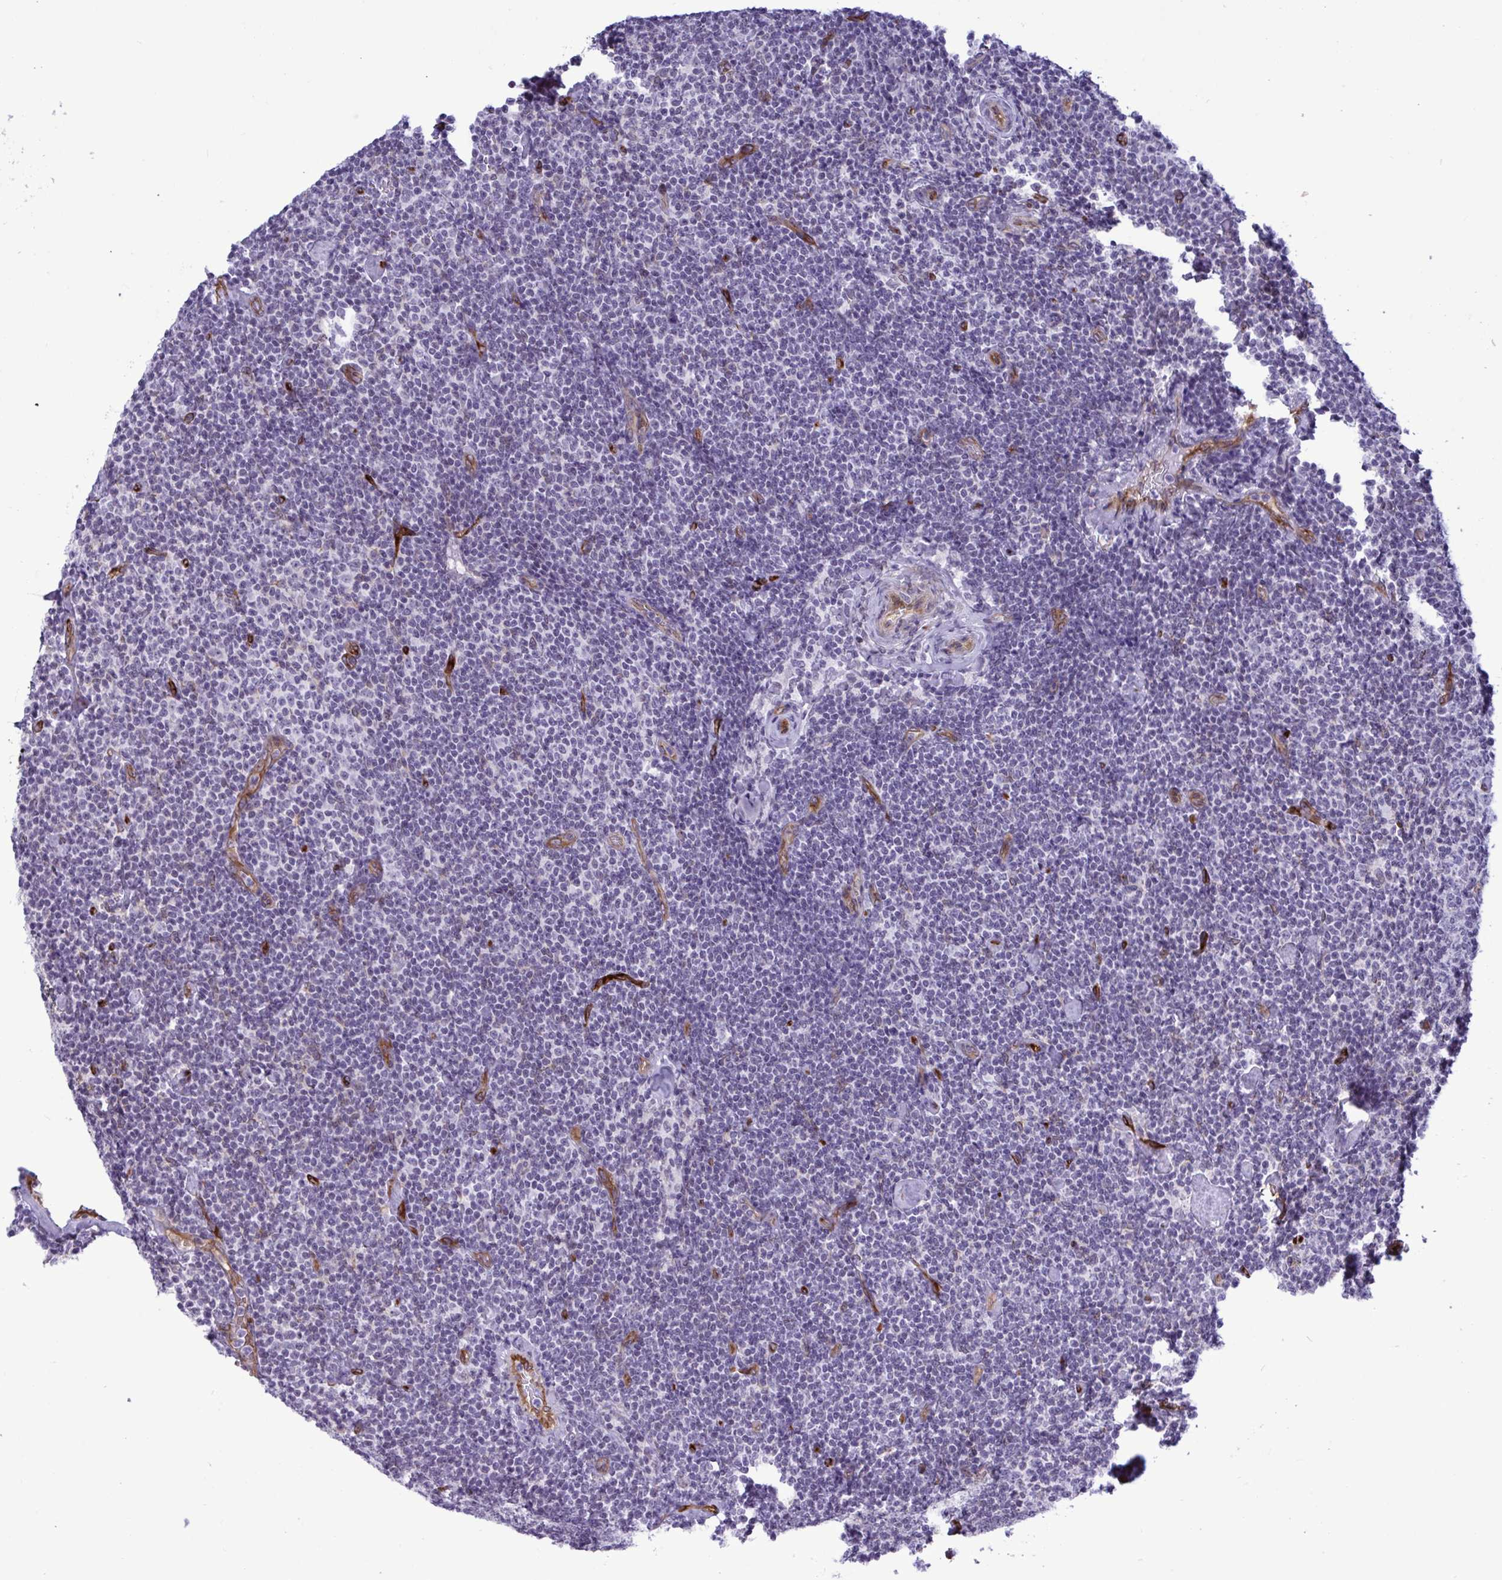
{"staining": {"intensity": "negative", "quantity": "none", "location": "none"}, "tissue": "lymphoma", "cell_type": "Tumor cells", "image_type": "cancer", "snomed": [{"axis": "morphology", "description": "Malignant lymphoma, non-Hodgkin's type, Low grade"}, {"axis": "topography", "description": "Lymph node"}], "caption": "This is an immunohistochemistry (IHC) photomicrograph of low-grade malignant lymphoma, non-Hodgkin's type. There is no positivity in tumor cells.", "gene": "EML1", "patient": {"sex": "male", "age": 81}}